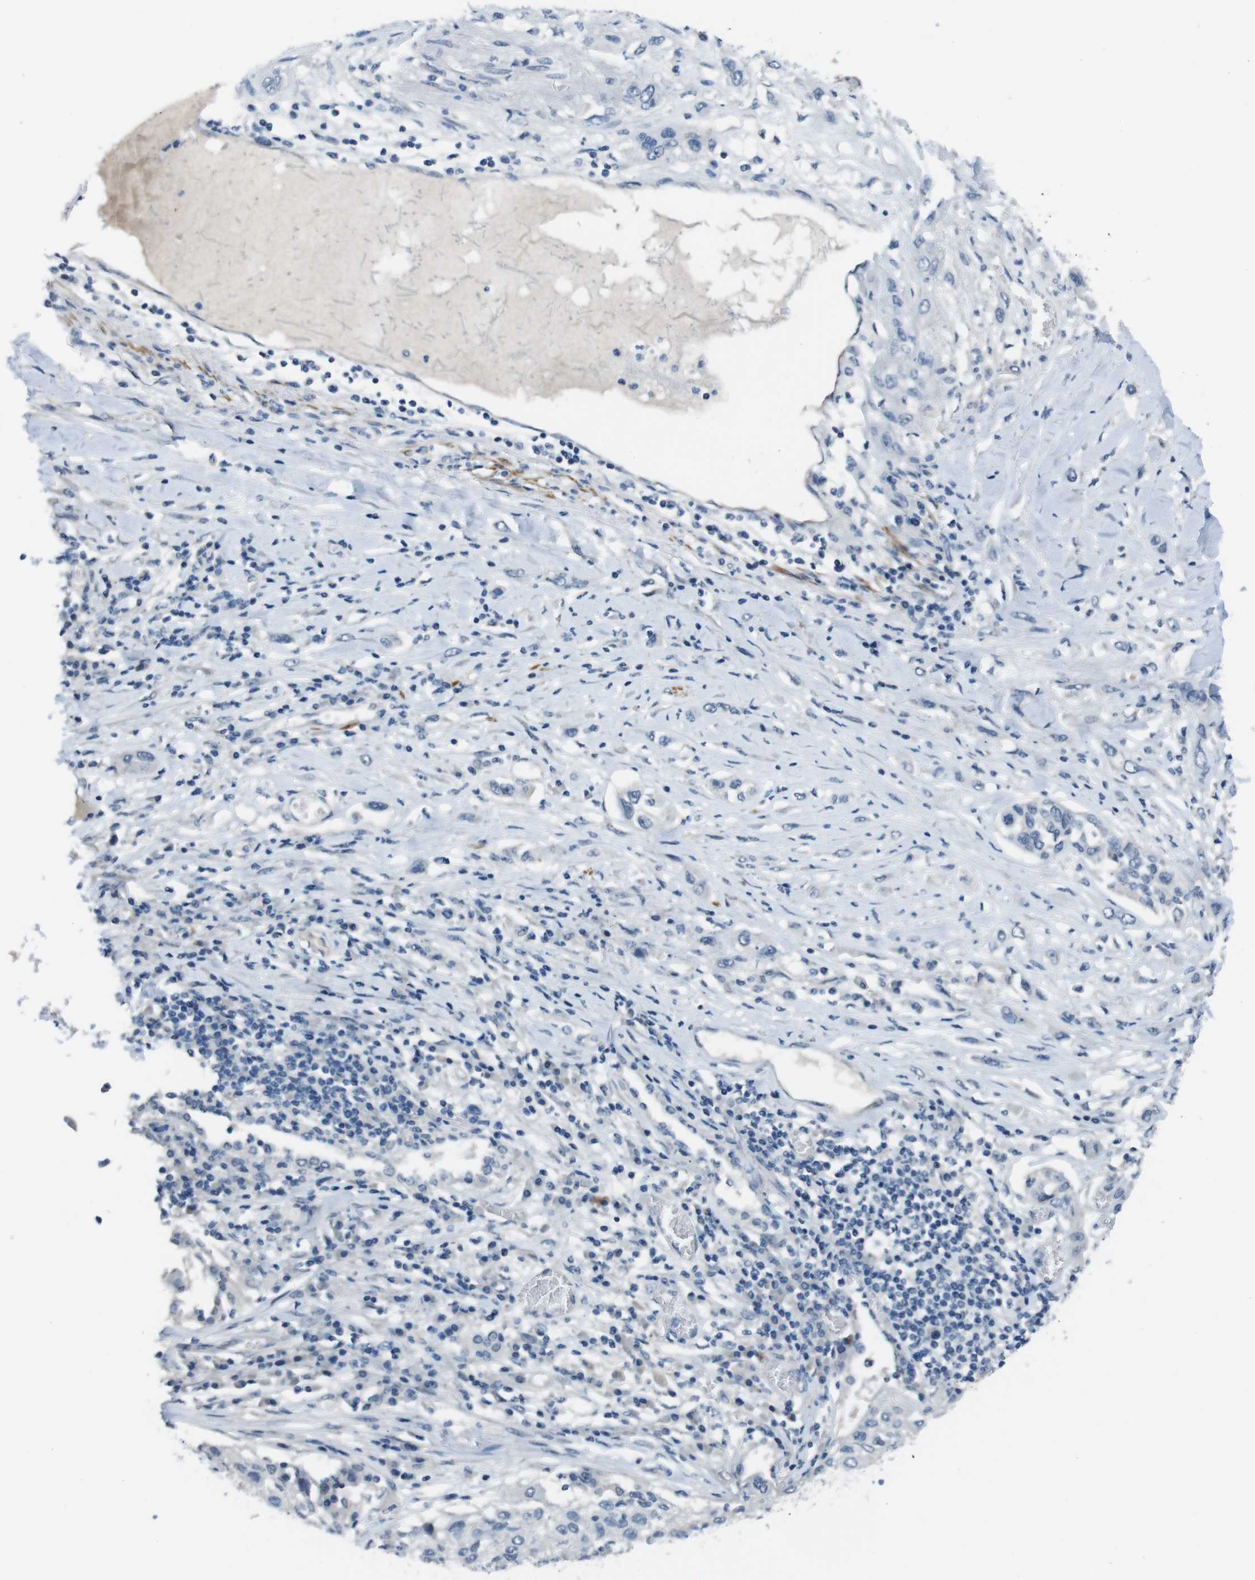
{"staining": {"intensity": "negative", "quantity": "none", "location": "none"}, "tissue": "lung cancer", "cell_type": "Tumor cells", "image_type": "cancer", "snomed": [{"axis": "morphology", "description": "Squamous cell carcinoma, NOS"}, {"axis": "topography", "description": "Lung"}], "caption": "Immunohistochemistry histopathology image of neoplastic tissue: lung cancer stained with DAB displays no significant protein staining in tumor cells.", "gene": "HRH2", "patient": {"sex": "male", "age": 71}}